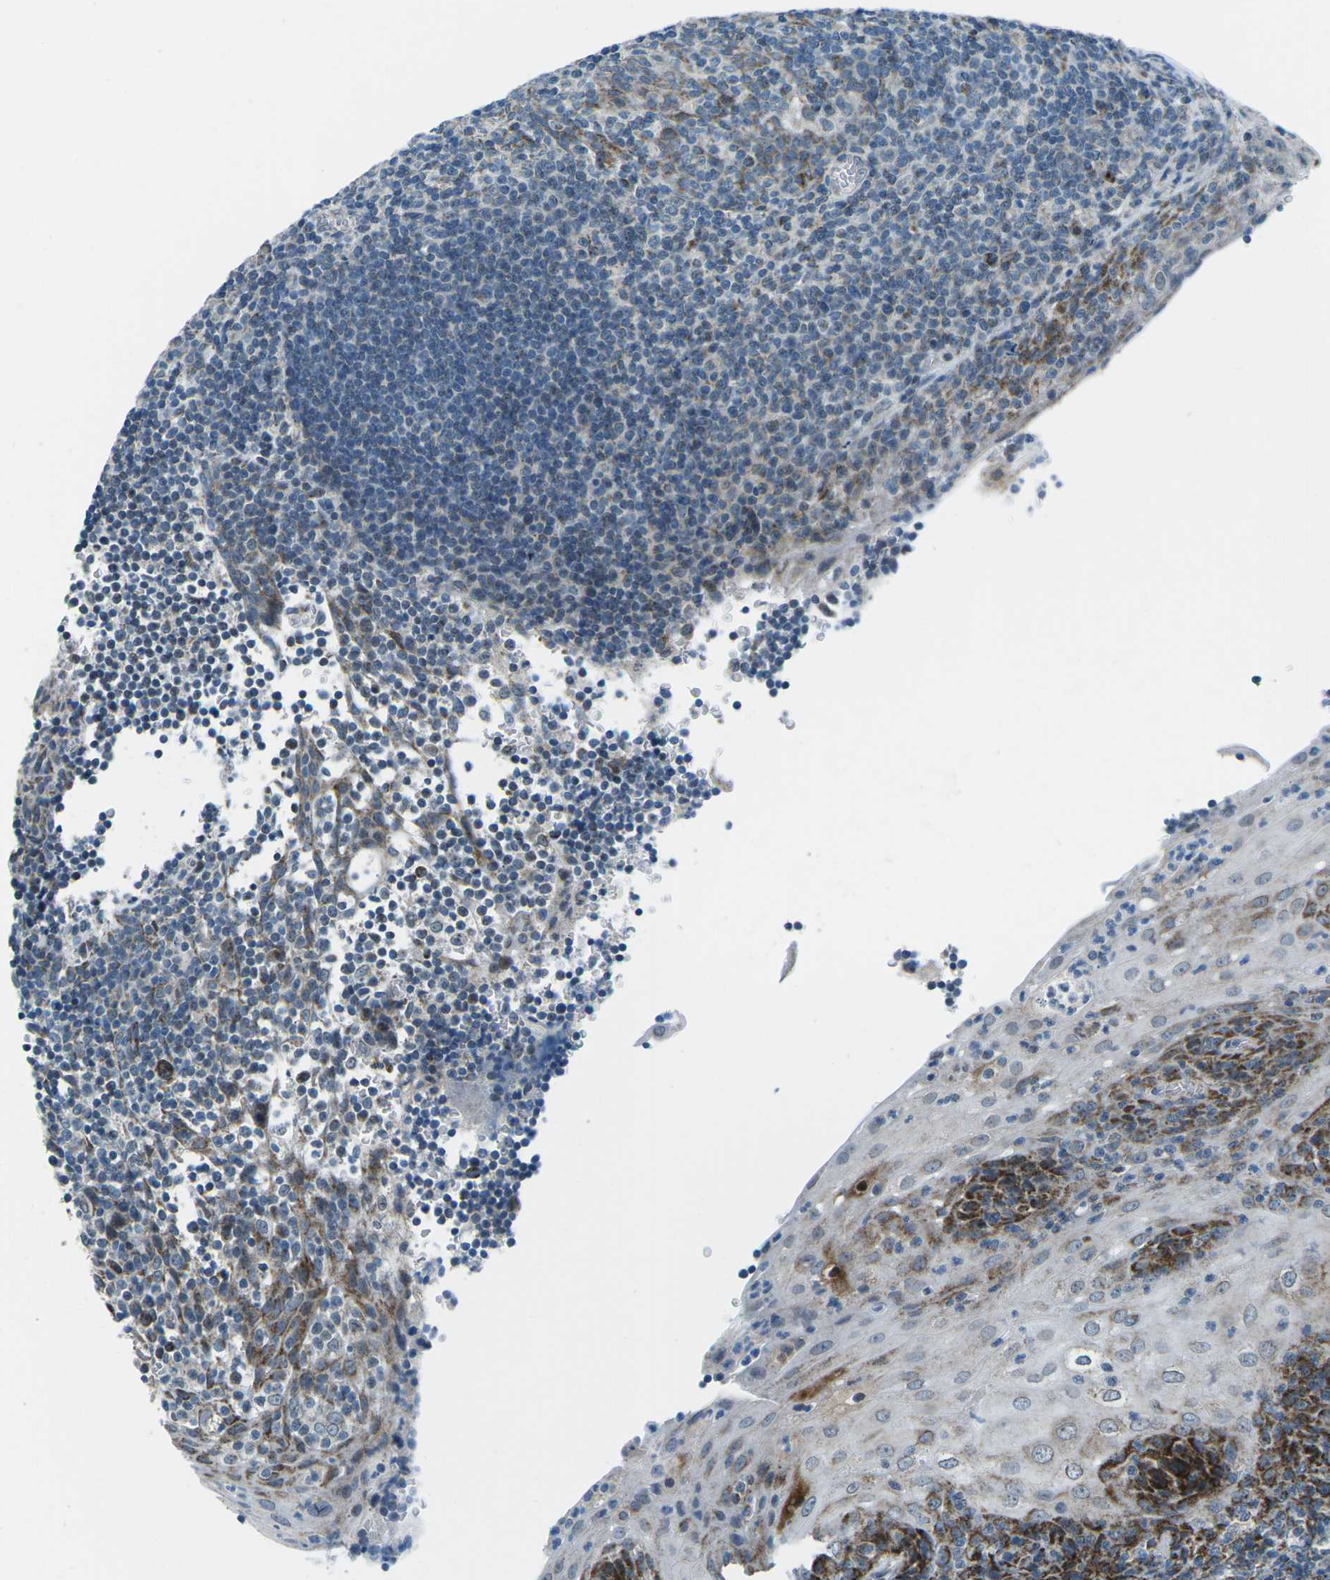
{"staining": {"intensity": "moderate", "quantity": "25%-75%", "location": "cytoplasmic/membranous"}, "tissue": "tonsil", "cell_type": "Germinal center cells", "image_type": "normal", "snomed": [{"axis": "morphology", "description": "Normal tissue, NOS"}, {"axis": "topography", "description": "Tonsil"}], "caption": "Protein expression analysis of unremarkable tonsil displays moderate cytoplasmic/membranous positivity in about 25%-75% of germinal center cells.", "gene": "RFESD", "patient": {"sex": "male", "age": 37}}